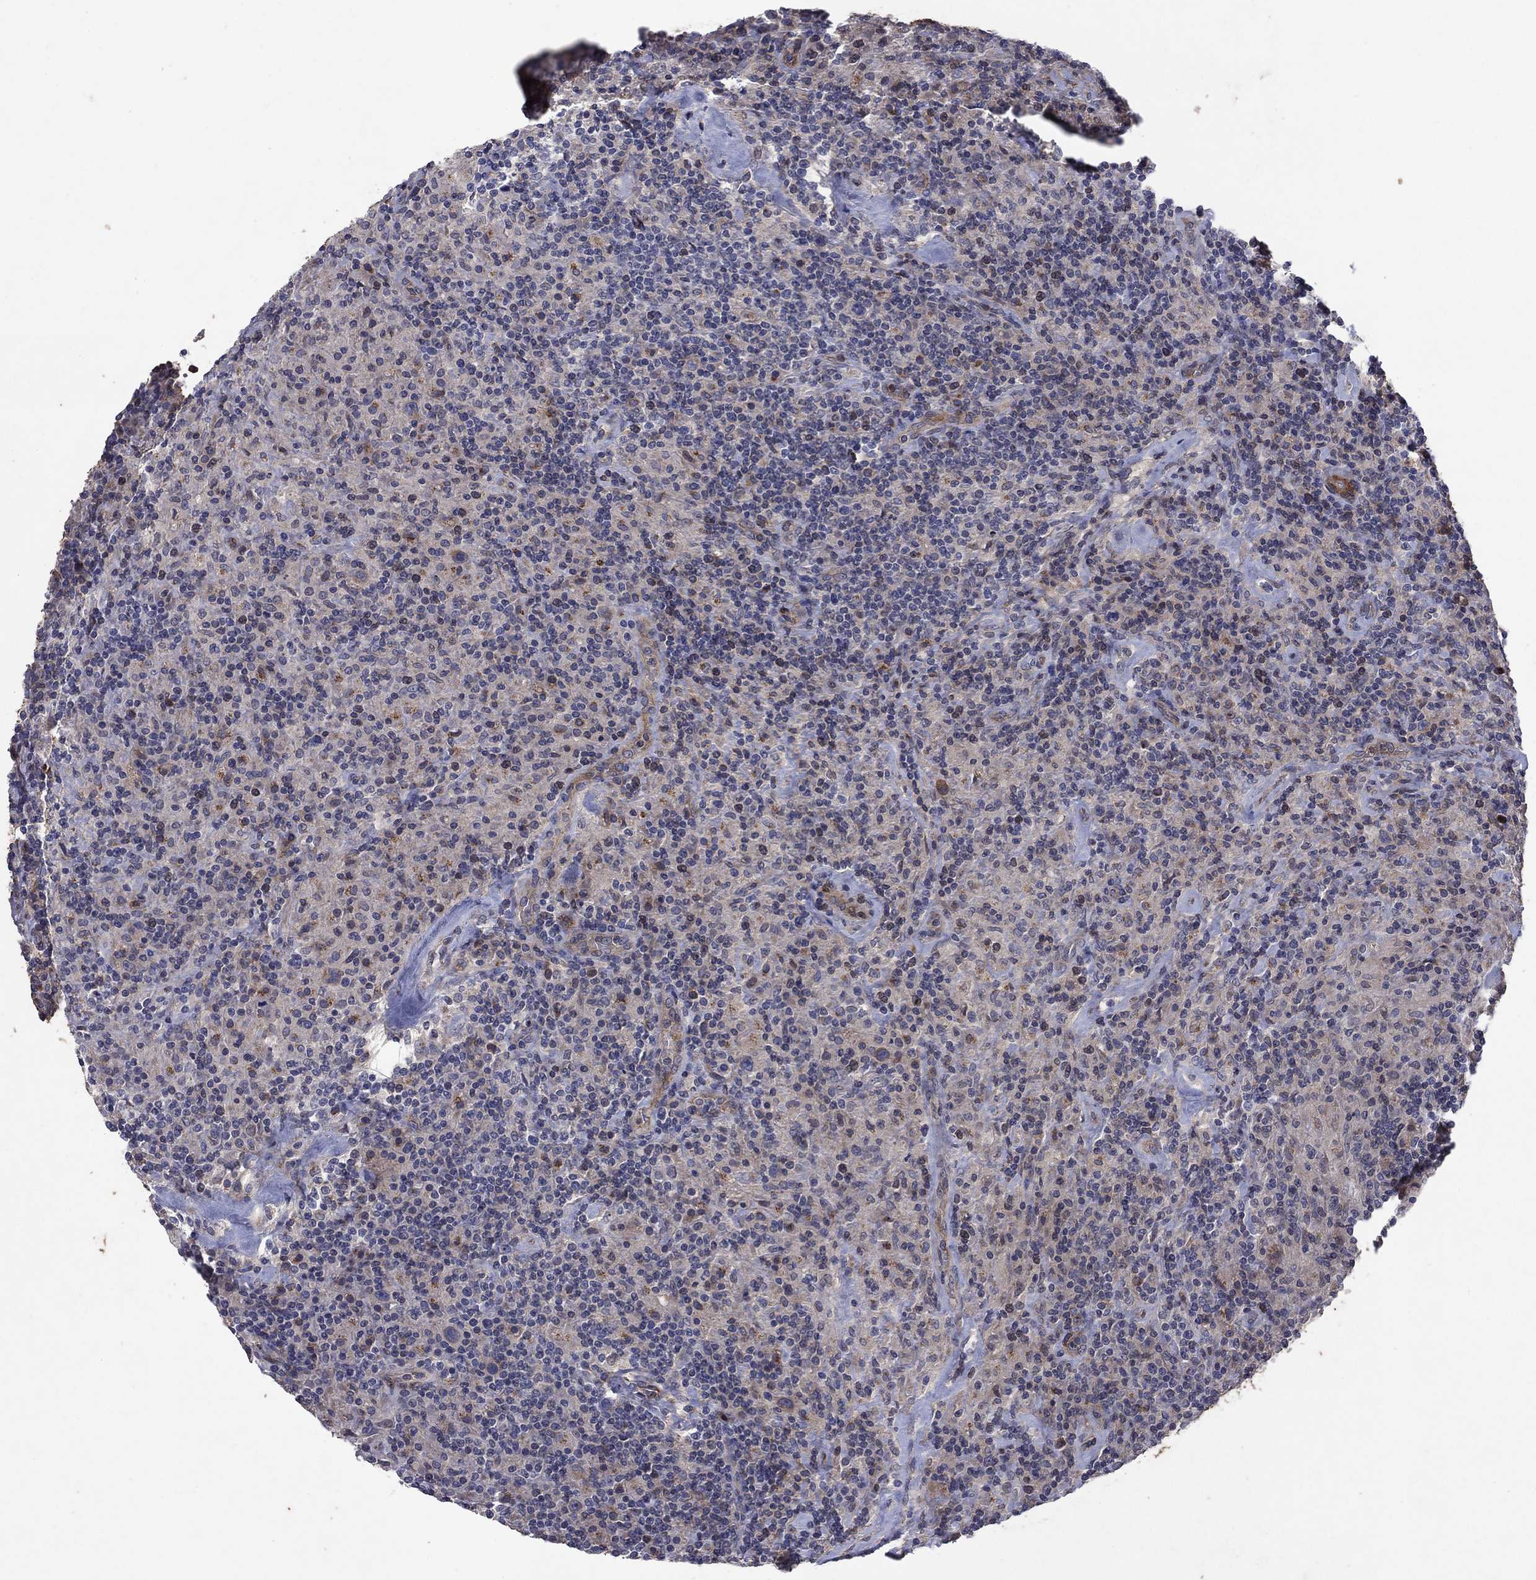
{"staining": {"intensity": "weak", "quantity": "25%-75%", "location": "cytoplasmic/membranous"}, "tissue": "lymphoma", "cell_type": "Tumor cells", "image_type": "cancer", "snomed": [{"axis": "morphology", "description": "Hodgkin's disease, NOS"}, {"axis": "topography", "description": "Lymph node"}], "caption": "Brown immunohistochemical staining in lymphoma displays weak cytoplasmic/membranous positivity in approximately 25%-75% of tumor cells.", "gene": "FRG1", "patient": {"sex": "male", "age": 70}}